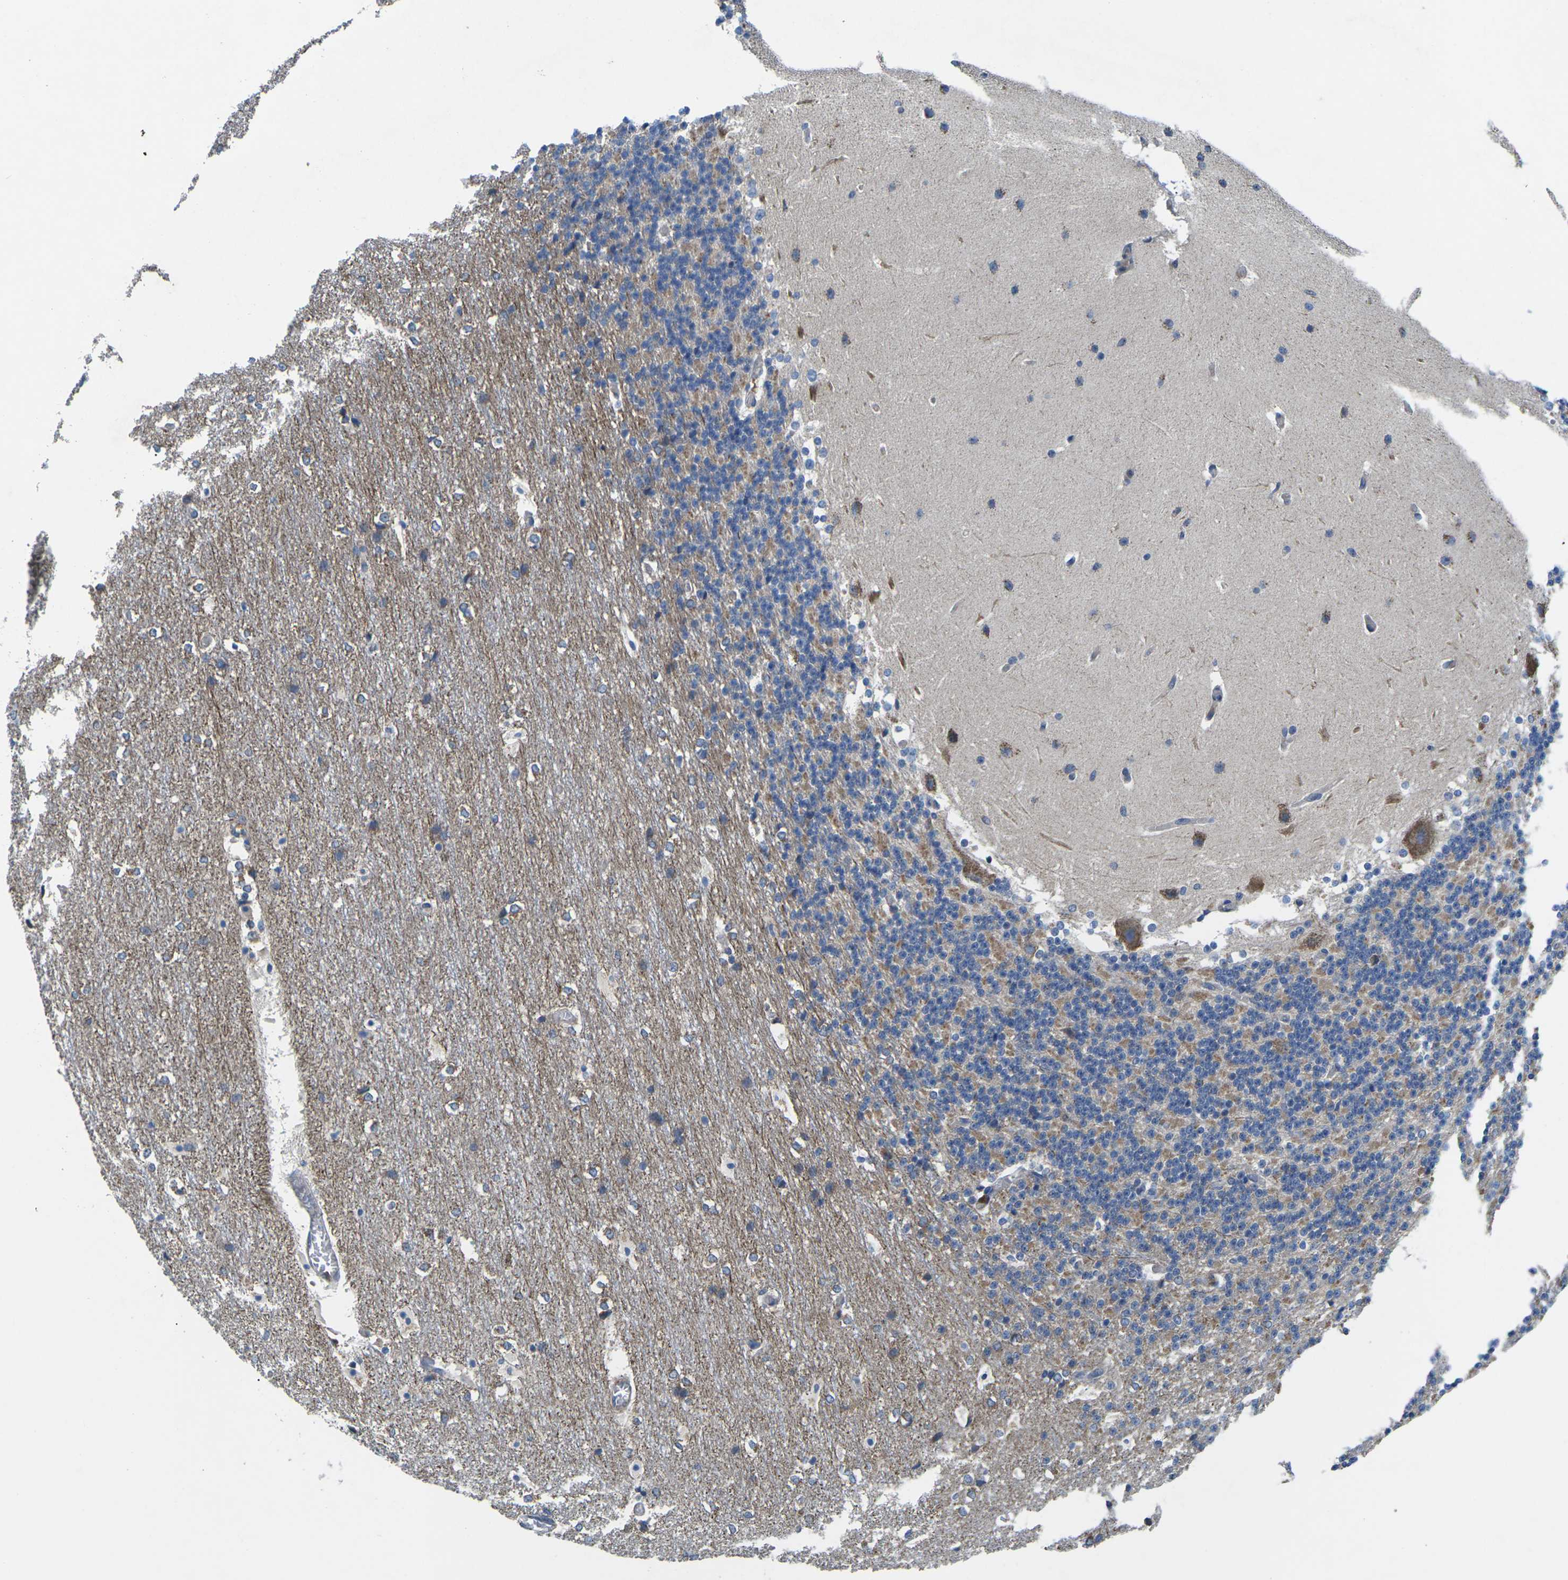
{"staining": {"intensity": "moderate", "quantity": "25%-75%", "location": "cytoplasmic/membranous"}, "tissue": "cerebellum", "cell_type": "Cells in granular layer", "image_type": "normal", "snomed": [{"axis": "morphology", "description": "Normal tissue, NOS"}, {"axis": "topography", "description": "Cerebellum"}], "caption": "Immunohistochemistry micrograph of benign cerebellum stained for a protein (brown), which exhibits medium levels of moderate cytoplasmic/membranous expression in about 25%-75% of cells in granular layer.", "gene": "TMEFF2", "patient": {"sex": "female", "age": 19}}